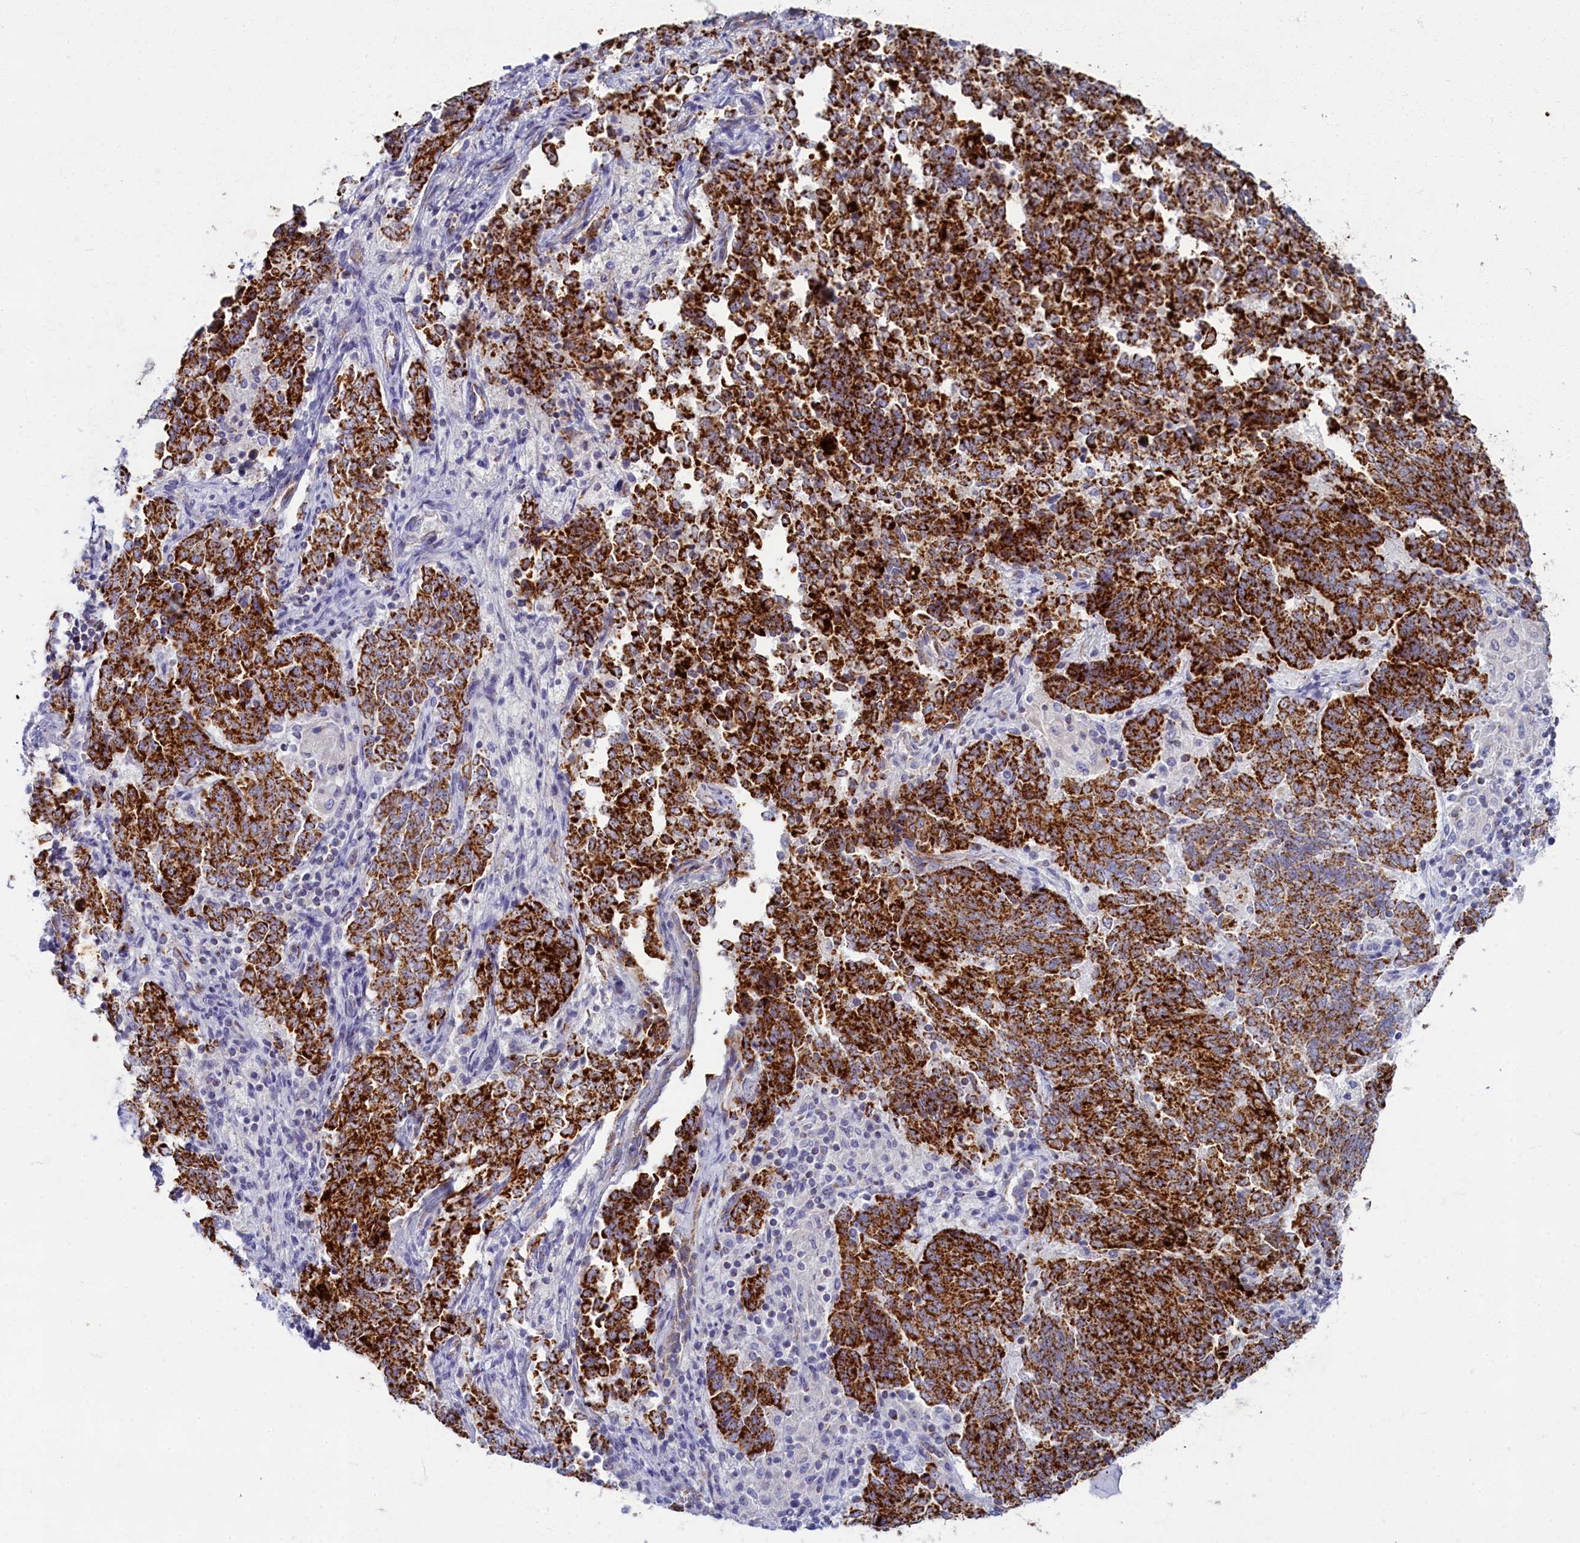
{"staining": {"intensity": "strong", "quantity": ">75%", "location": "cytoplasmic/membranous"}, "tissue": "endometrial cancer", "cell_type": "Tumor cells", "image_type": "cancer", "snomed": [{"axis": "morphology", "description": "Adenocarcinoma, NOS"}, {"axis": "topography", "description": "Endometrium"}], "caption": "Immunohistochemical staining of adenocarcinoma (endometrial) demonstrates strong cytoplasmic/membranous protein staining in about >75% of tumor cells.", "gene": "OCIAD2", "patient": {"sex": "female", "age": 80}}